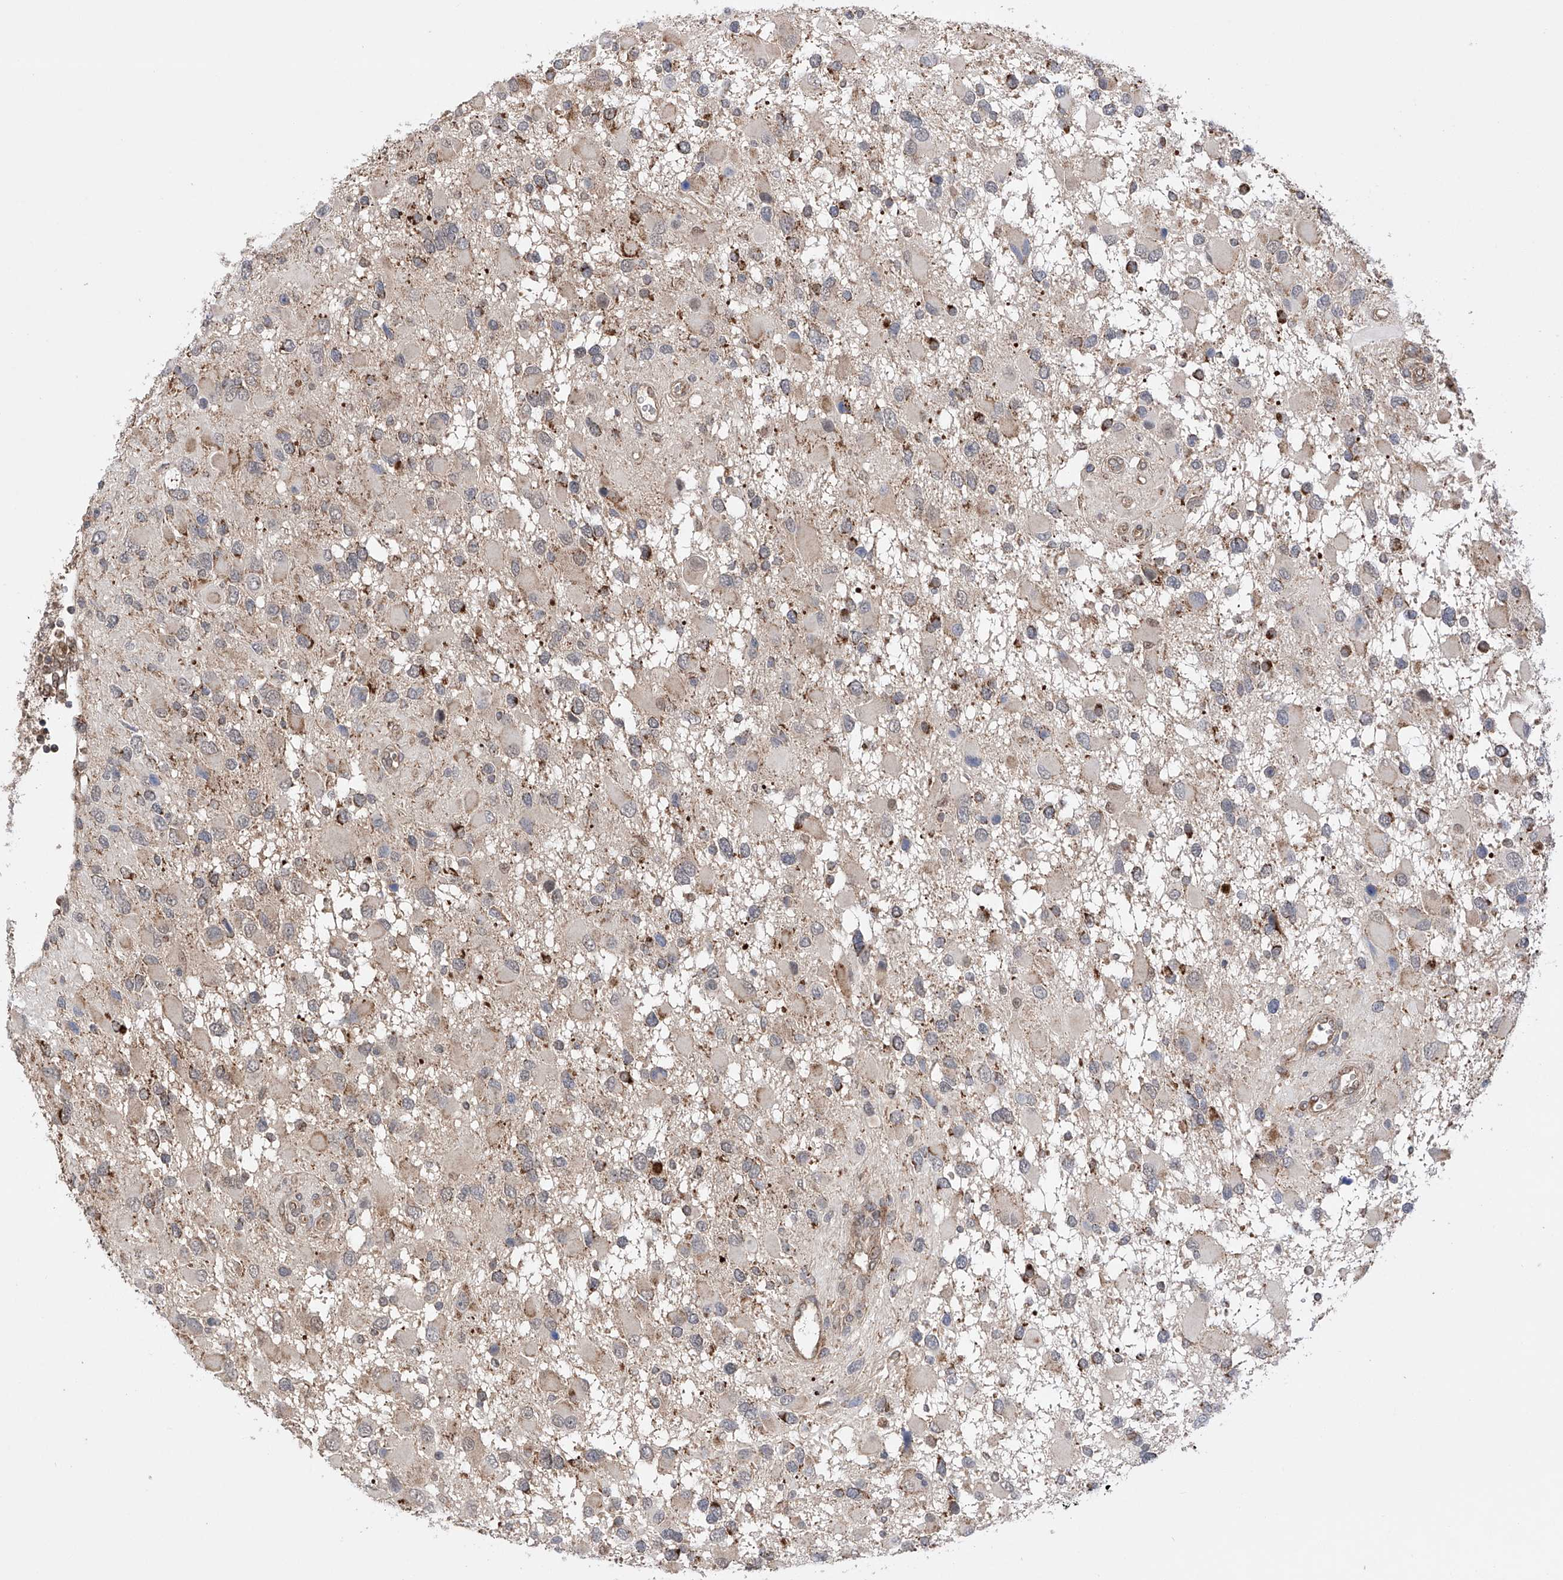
{"staining": {"intensity": "weak", "quantity": "25%-75%", "location": "cytoplasmic/membranous"}, "tissue": "glioma", "cell_type": "Tumor cells", "image_type": "cancer", "snomed": [{"axis": "morphology", "description": "Glioma, malignant, High grade"}, {"axis": "topography", "description": "Brain"}], "caption": "IHC of high-grade glioma (malignant) shows low levels of weak cytoplasmic/membranous staining in about 25%-75% of tumor cells.", "gene": "SDHAF4", "patient": {"sex": "male", "age": 53}}